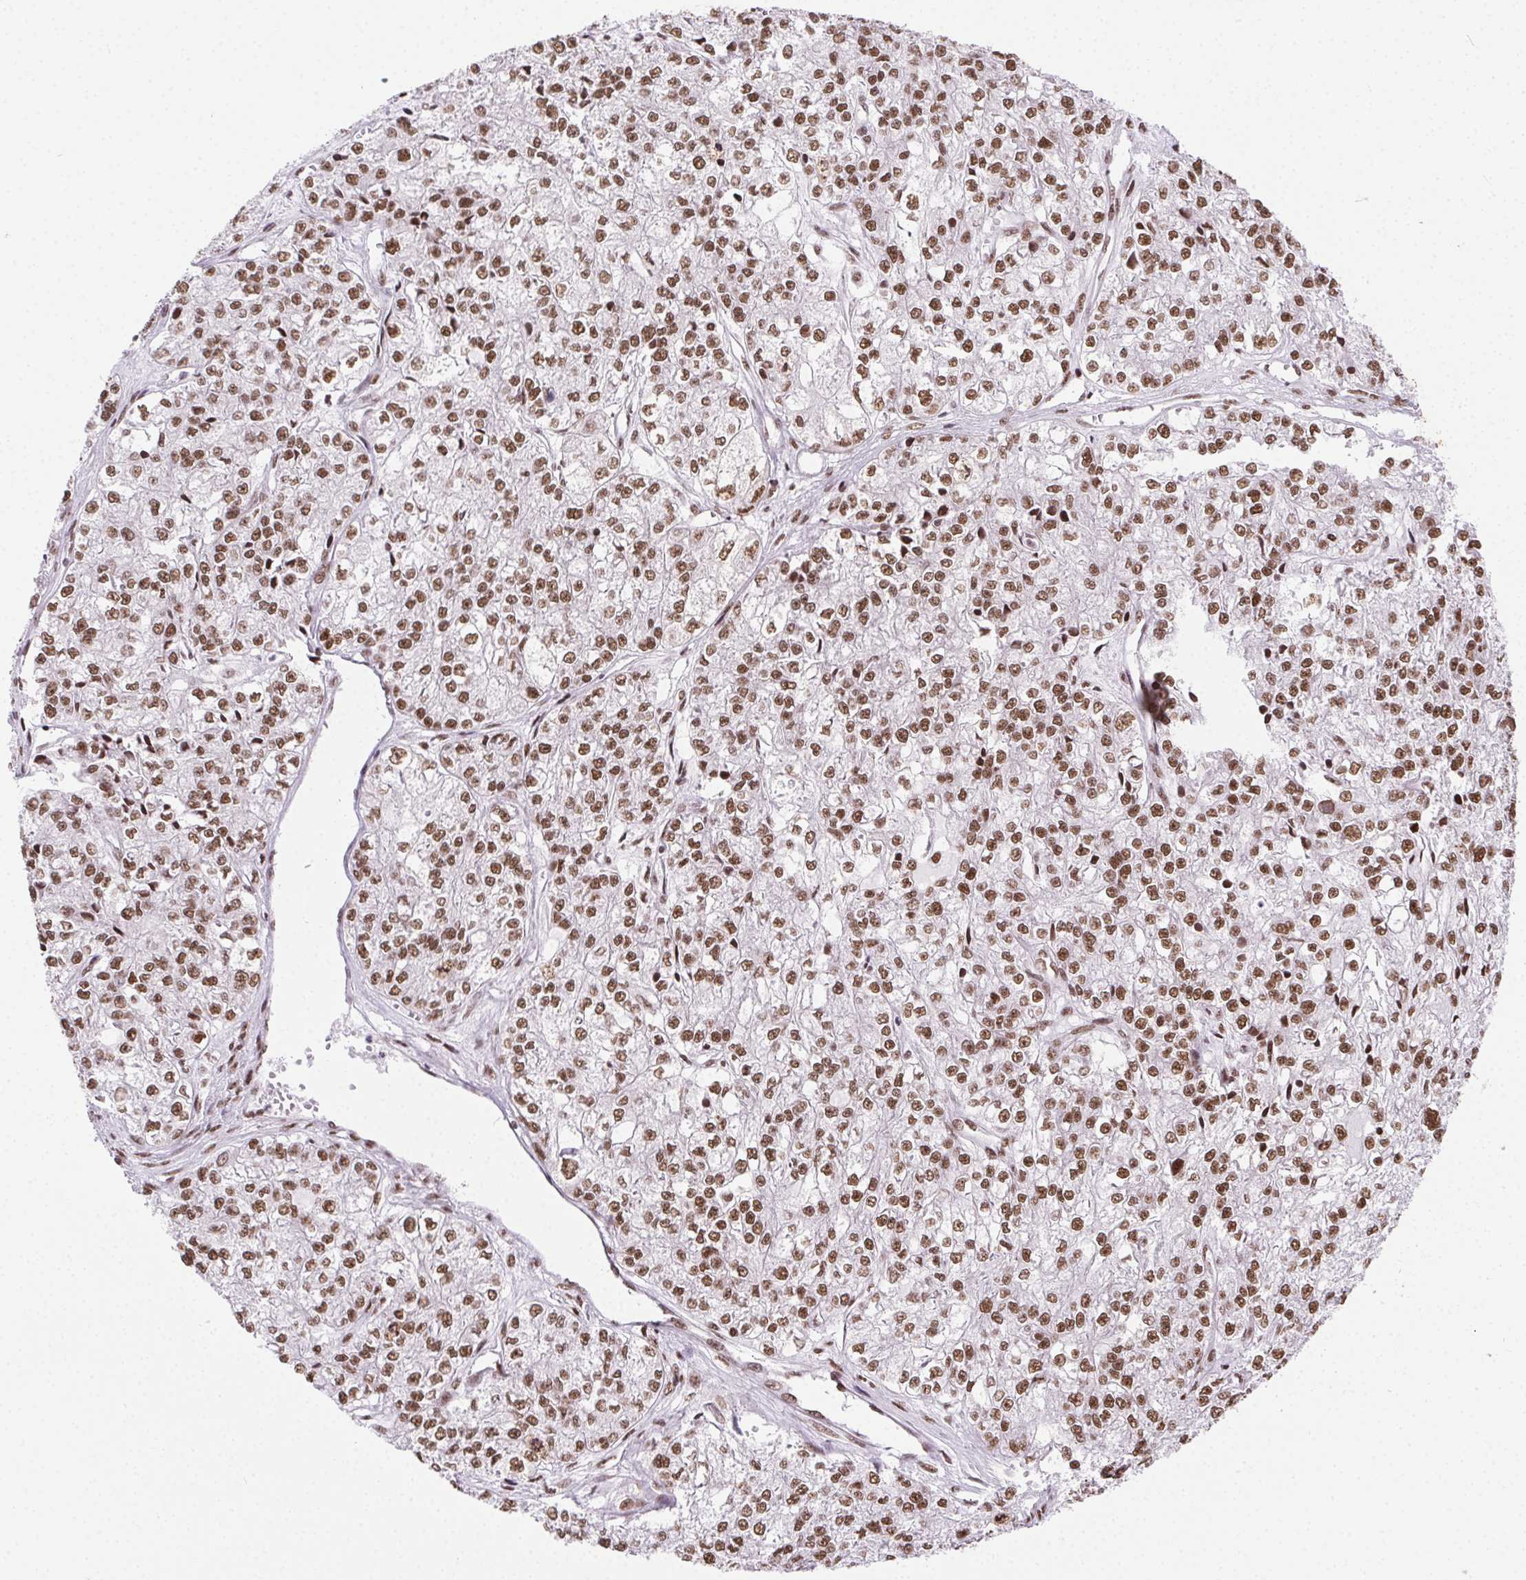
{"staining": {"intensity": "moderate", "quantity": ">75%", "location": "nuclear"}, "tissue": "ovarian cancer", "cell_type": "Tumor cells", "image_type": "cancer", "snomed": [{"axis": "morphology", "description": "Carcinoma, endometroid"}, {"axis": "topography", "description": "Ovary"}], "caption": "Human ovarian endometroid carcinoma stained with a brown dye shows moderate nuclear positive staining in approximately >75% of tumor cells.", "gene": "TRA2B", "patient": {"sex": "female", "age": 64}}